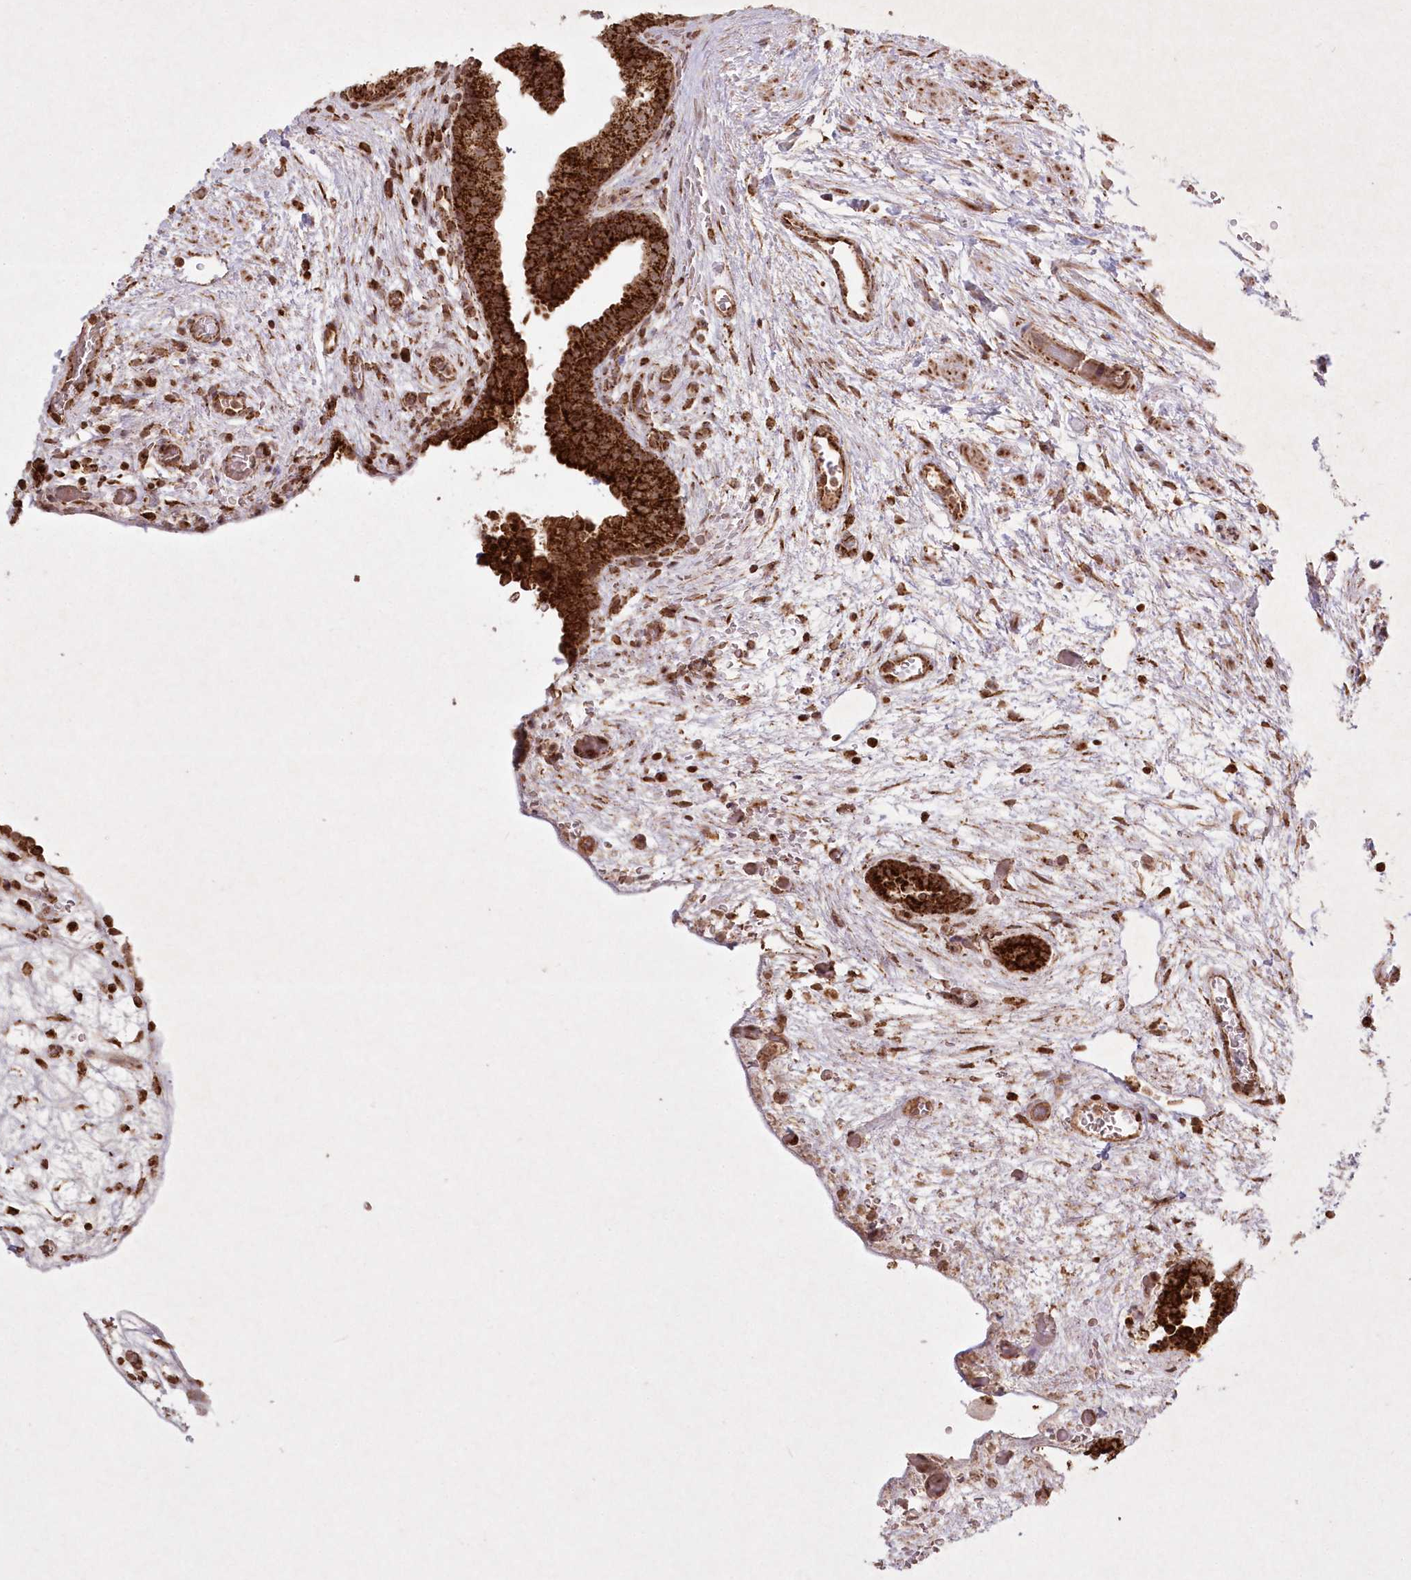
{"staining": {"intensity": "strong", "quantity": ">75%", "location": "cytoplasmic/membranous"}, "tissue": "prostate", "cell_type": "Glandular cells", "image_type": "normal", "snomed": [{"axis": "morphology", "description": "Normal tissue, NOS"}, {"axis": "topography", "description": "Prostate"}], "caption": "IHC (DAB) staining of unremarkable human prostate exhibits strong cytoplasmic/membranous protein staining in approximately >75% of glandular cells.", "gene": "LRPPRC", "patient": {"sex": "male", "age": 48}}